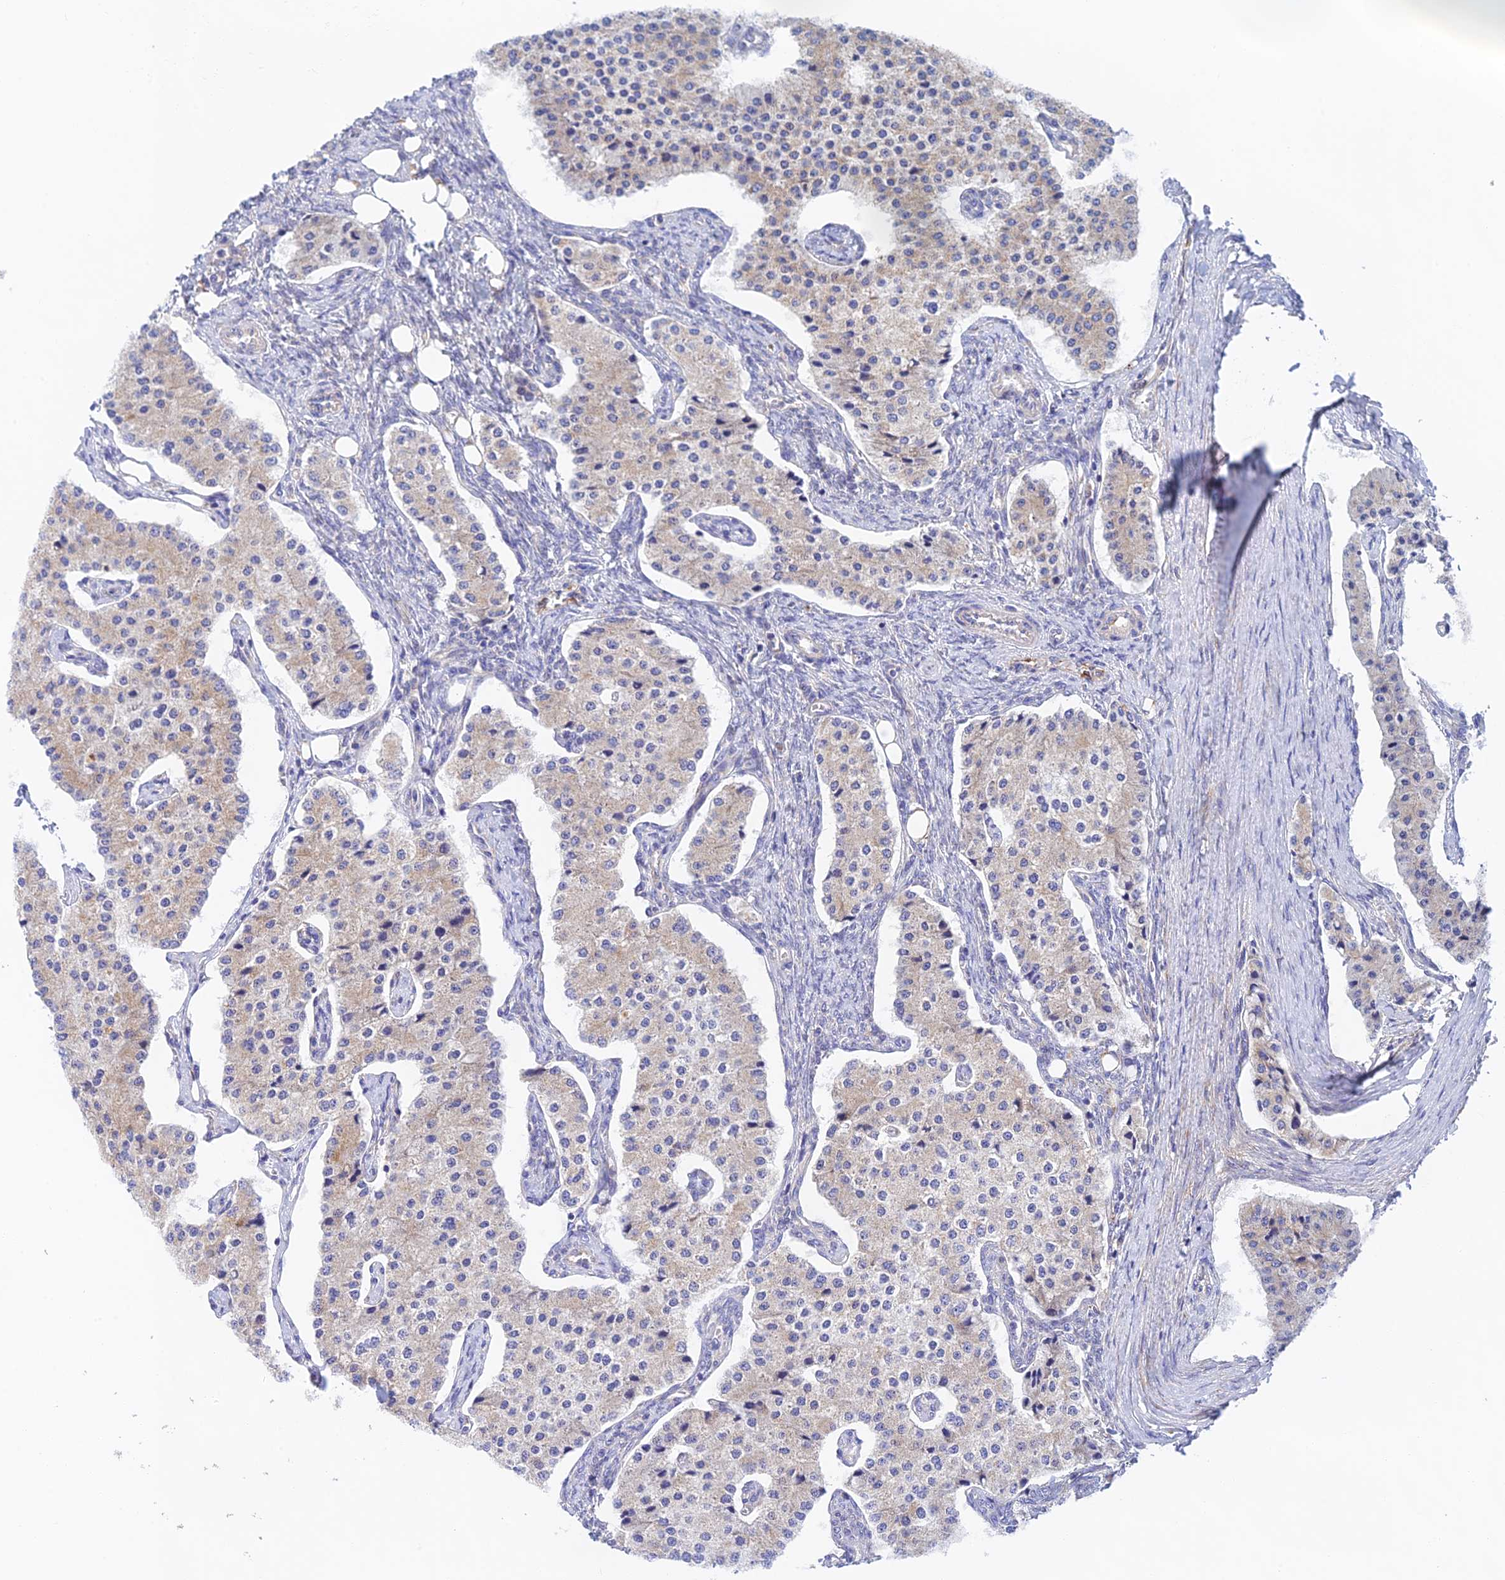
{"staining": {"intensity": "negative", "quantity": "none", "location": "none"}, "tissue": "carcinoid", "cell_type": "Tumor cells", "image_type": "cancer", "snomed": [{"axis": "morphology", "description": "Carcinoid, malignant, NOS"}, {"axis": "topography", "description": "Colon"}], "caption": "Carcinoid stained for a protein using immunohistochemistry shows no staining tumor cells.", "gene": "RANBP6", "patient": {"sex": "female", "age": 52}}